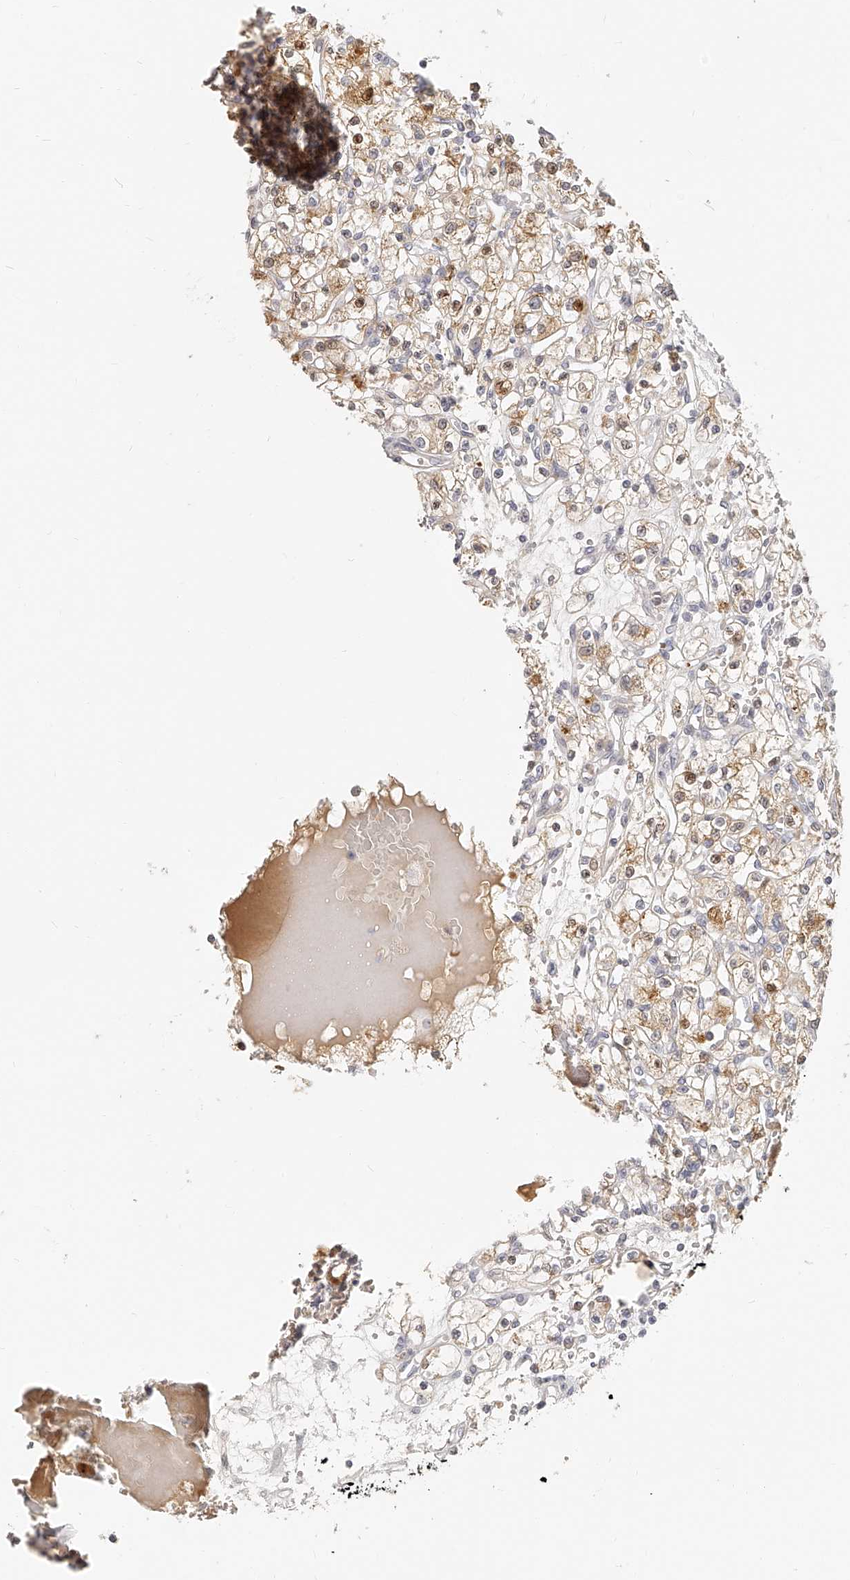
{"staining": {"intensity": "moderate", "quantity": ">75%", "location": "cytoplasmic/membranous"}, "tissue": "renal cancer", "cell_type": "Tumor cells", "image_type": "cancer", "snomed": [{"axis": "morphology", "description": "Adenocarcinoma, NOS"}, {"axis": "topography", "description": "Kidney"}], "caption": "Adenocarcinoma (renal) stained for a protein (brown) shows moderate cytoplasmic/membranous positive staining in about >75% of tumor cells.", "gene": "ITGB3", "patient": {"sex": "female", "age": 59}}